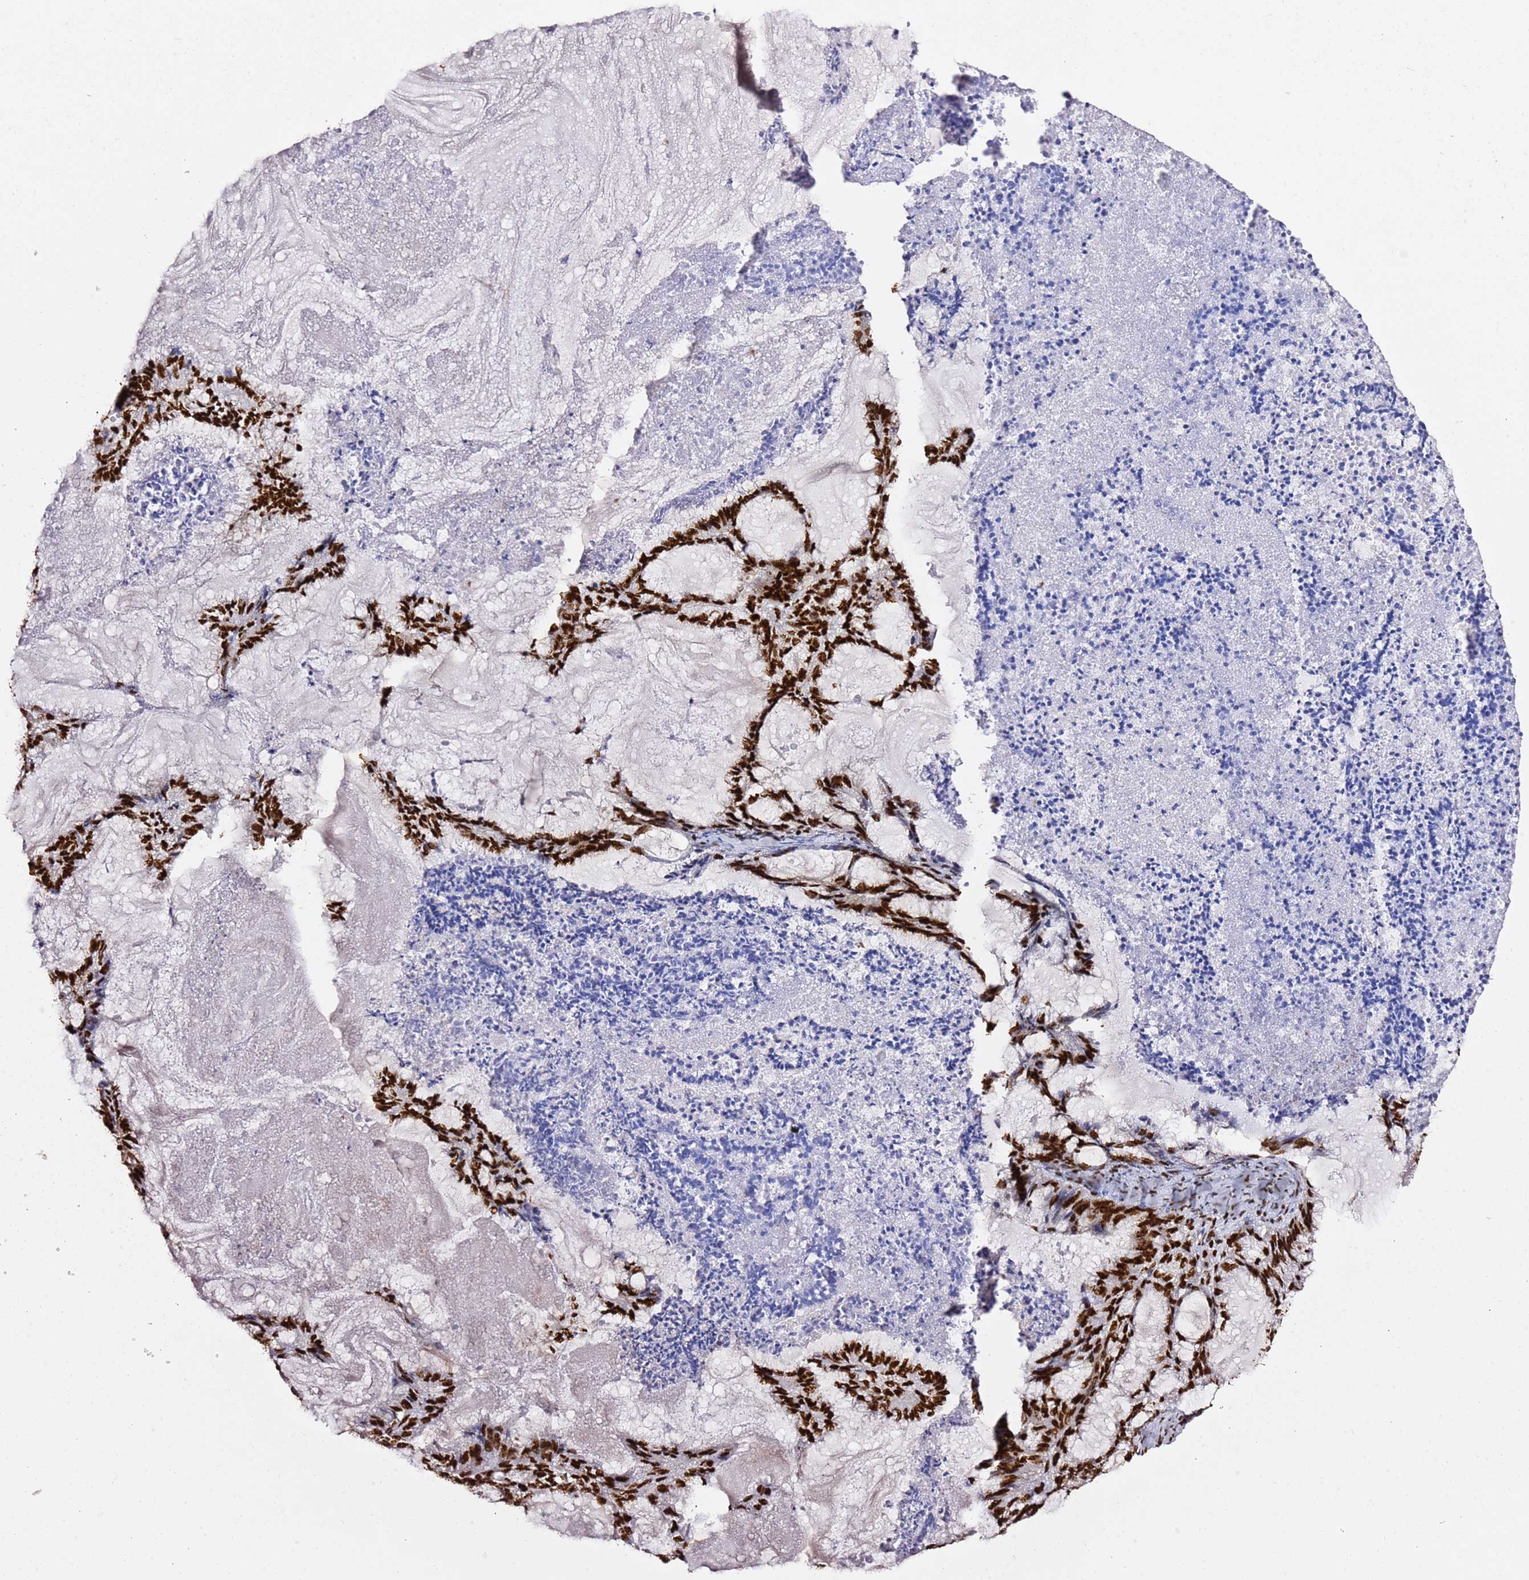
{"staining": {"intensity": "strong", "quantity": ">75%", "location": "nuclear"}, "tissue": "endometrial cancer", "cell_type": "Tumor cells", "image_type": "cancer", "snomed": [{"axis": "morphology", "description": "Adenocarcinoma, NOS"}, {"axis": "topography", "description": "Endometrium"}], "caption": "Immunohistochemical staining of endometrial cancer displays strong nuclear protein positivity in approximately >75% of tumor cells. (brown staining indicates protein expression, while blue staining denotes nuclei).", "gene": "C6orf226", "patient": {"sex": "female", "age": 86}}